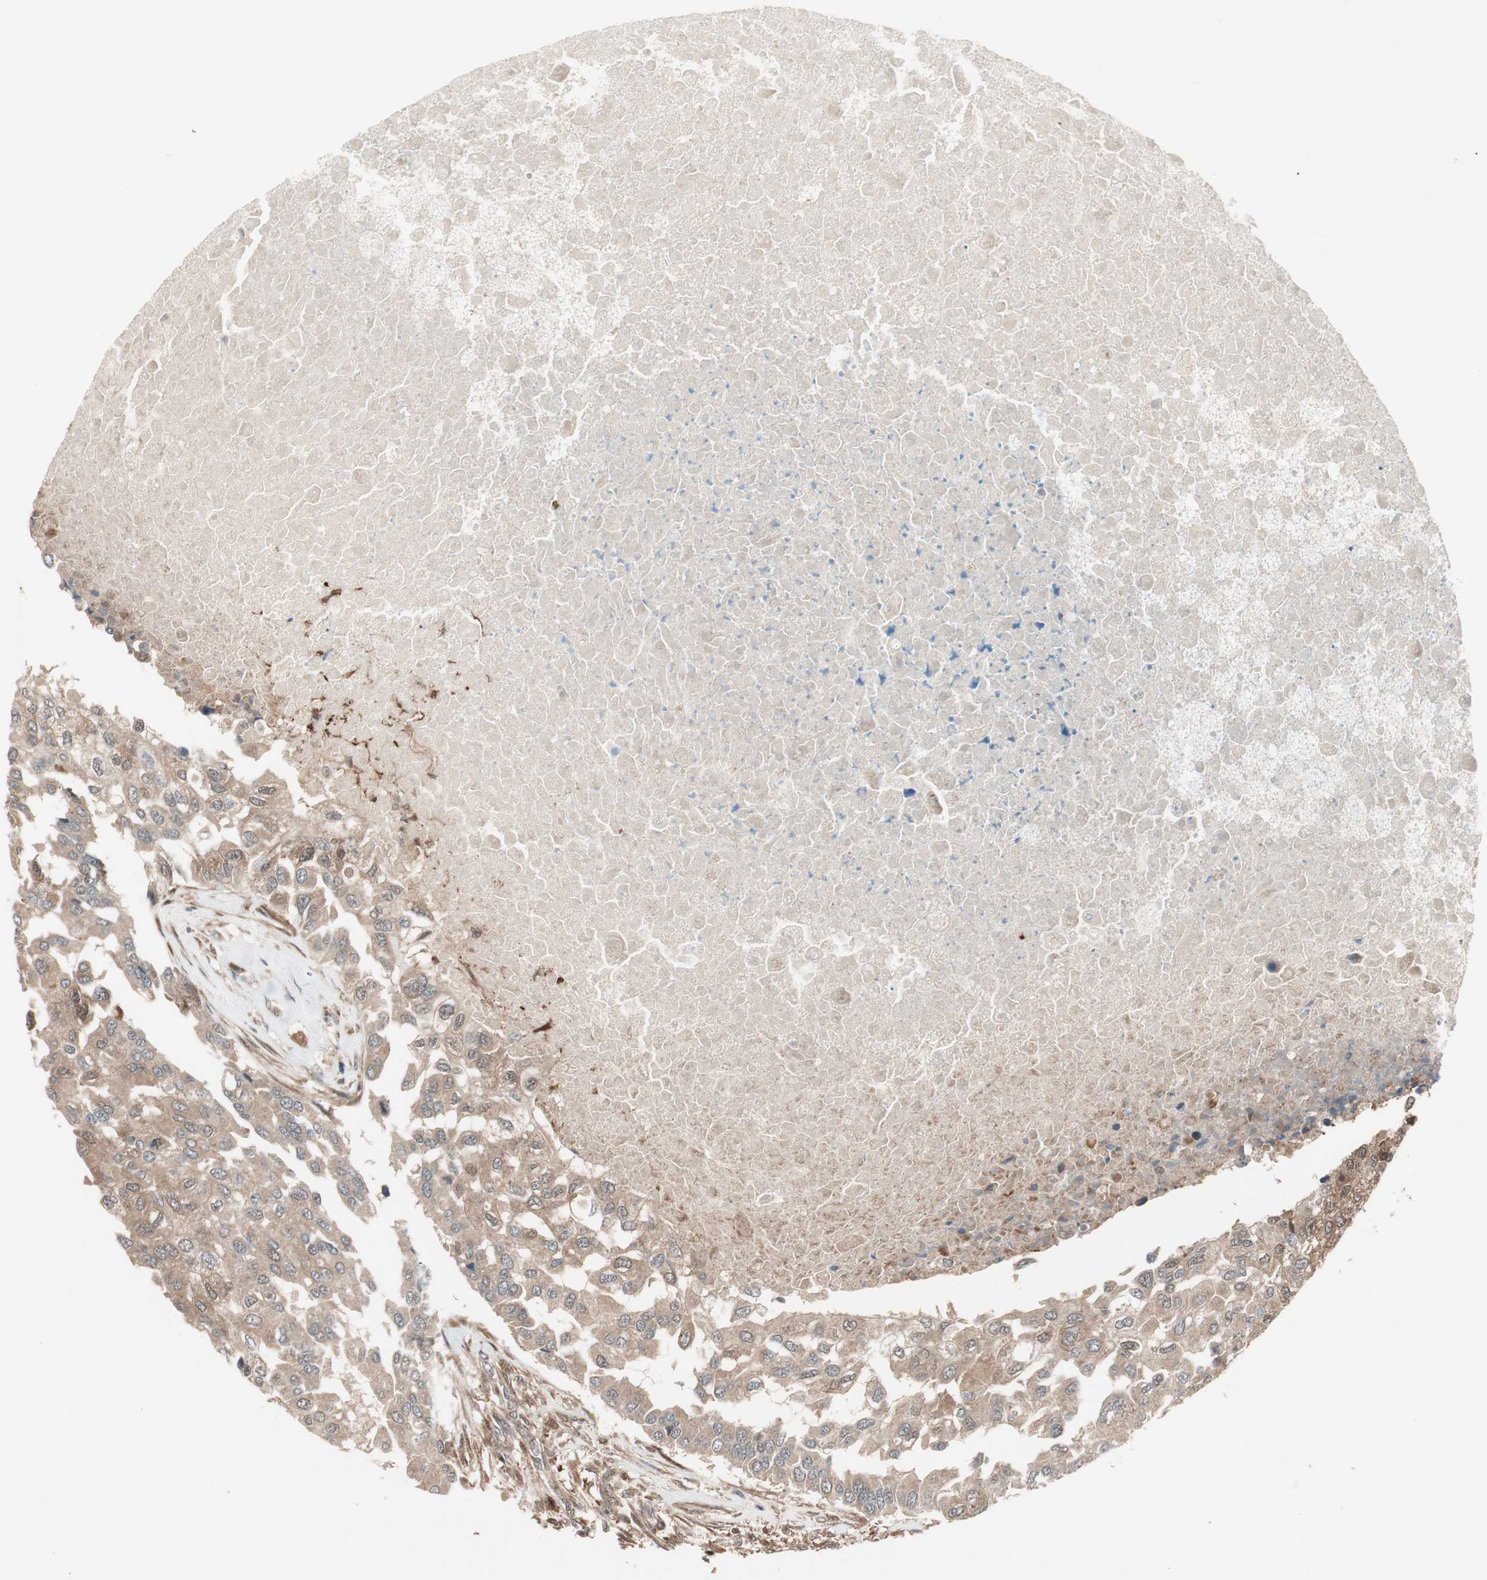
{"staining": {"intensity": "moderate", "quantity": ">75%", "location": "cytoplasmic/membranous"}, "tissue": "breast cancer", "cell_type": "Tumor cells", "image_type": "cancer", "snomed": [{"axis": "morphology", "description": "Normal tissue, NOS"}, {"axis": "morphology", "description": "Duct carcinoma"}, {"axis": "topography", "description": "Breast"}], "caption": "The histopathology image reveals staining of breast cancer, revealing moderate cytoplasmic/membranous protein positivity (brown color) within tumor cells.", "gene": "PRKG2", "patient": {"sex": "female", "age": 49}}